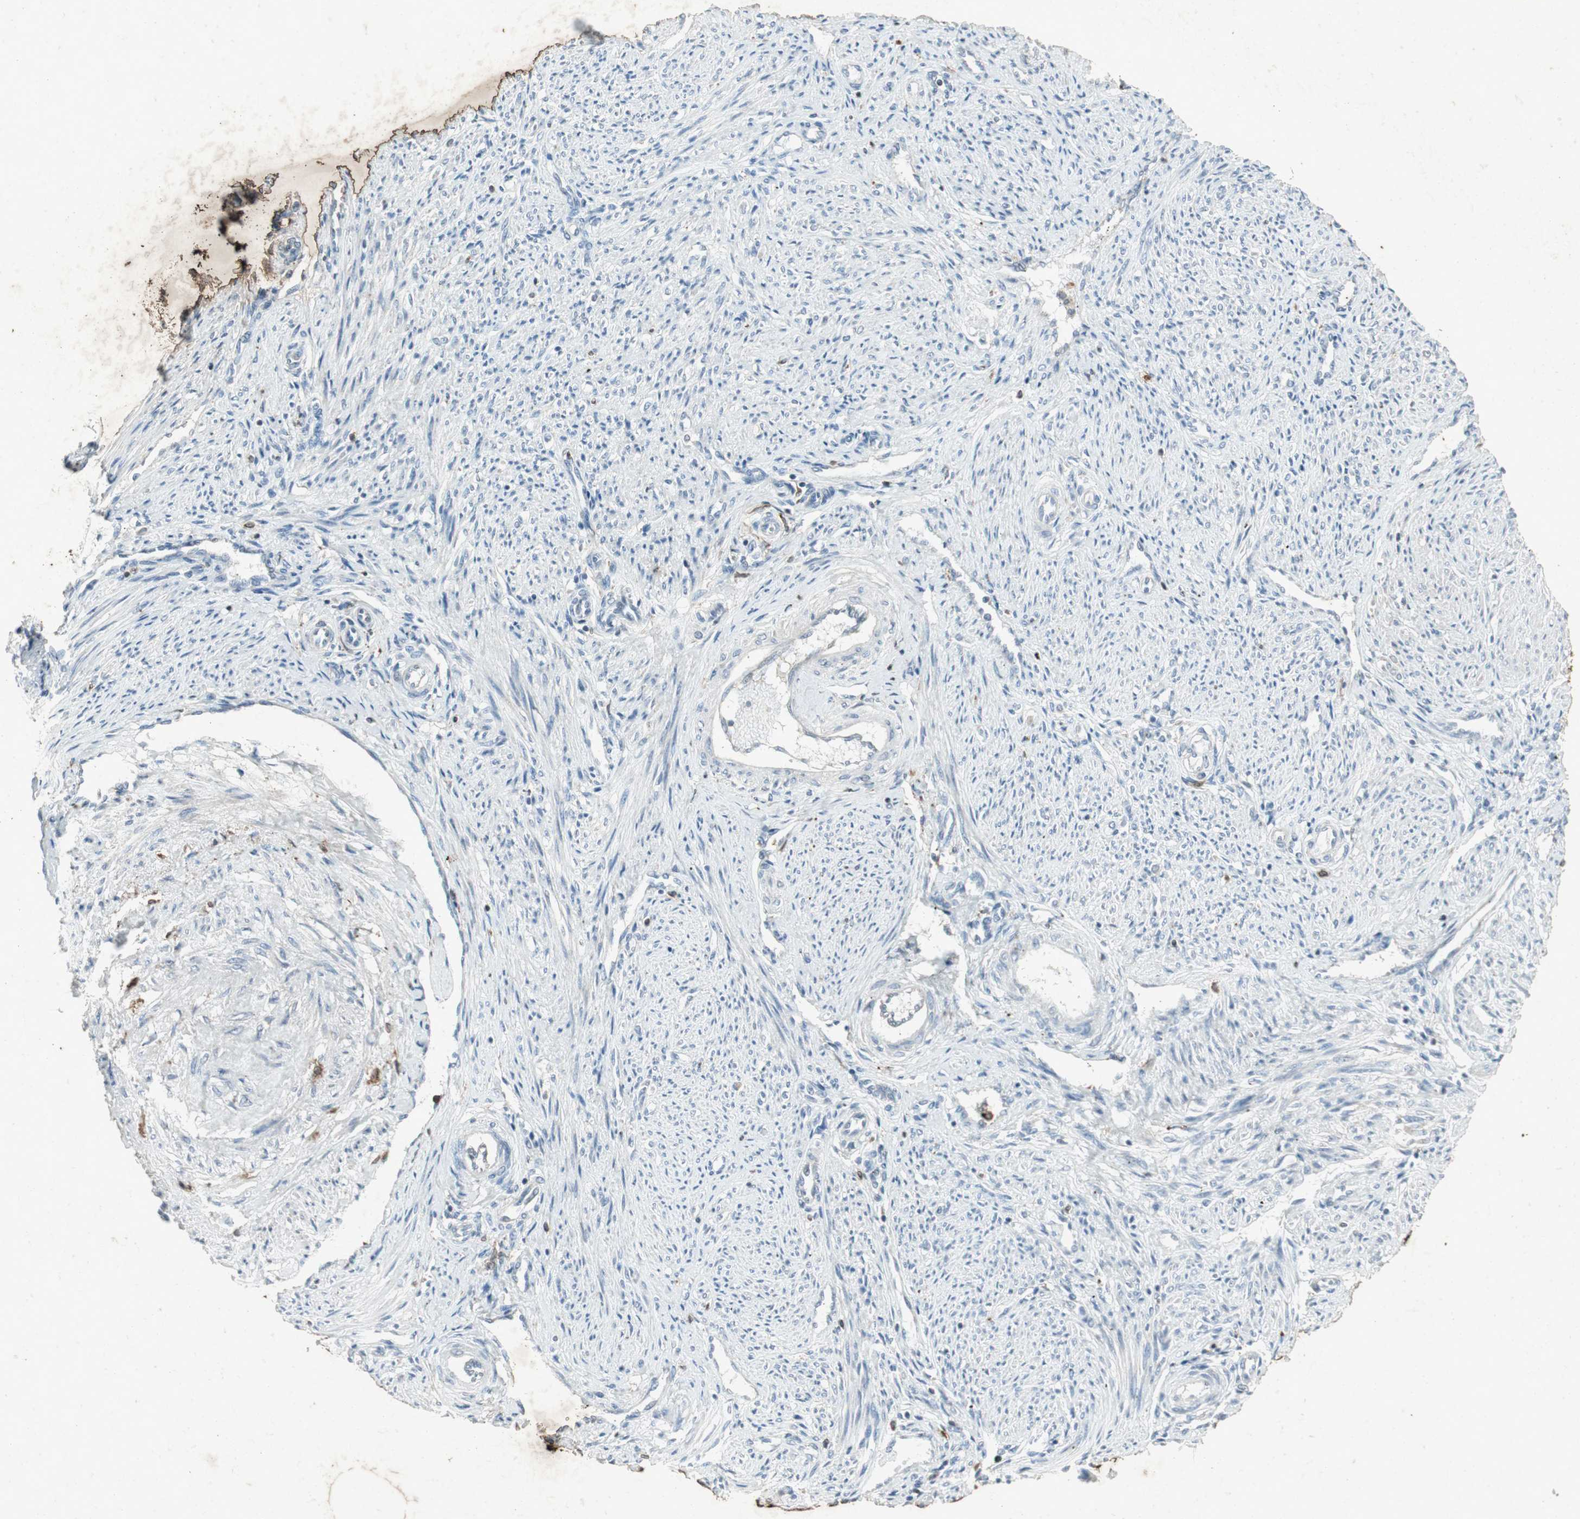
{"staining": {"intensity": "moderate", "quantity": "<25%", "location": "cytoplasmic/membranous,nuclear"}, "tissue": "endometrium", "cell_type": "Cells in endometrial stroma", "image_type": "normal", "snomed": [{"axis": "morphology", "description": "Normal tissue, NOS"}, {"axis": "topography", "description": "Endometrium"}], "caption": "Endometrium stained for a protein (brown) reveals moderate cytoplasmic/membranous,nuclear positive positivity in about <25% of cells in endometrial stroma.", "gene": "TYROBP", "patient": {"sex": "female", "age": 42}}